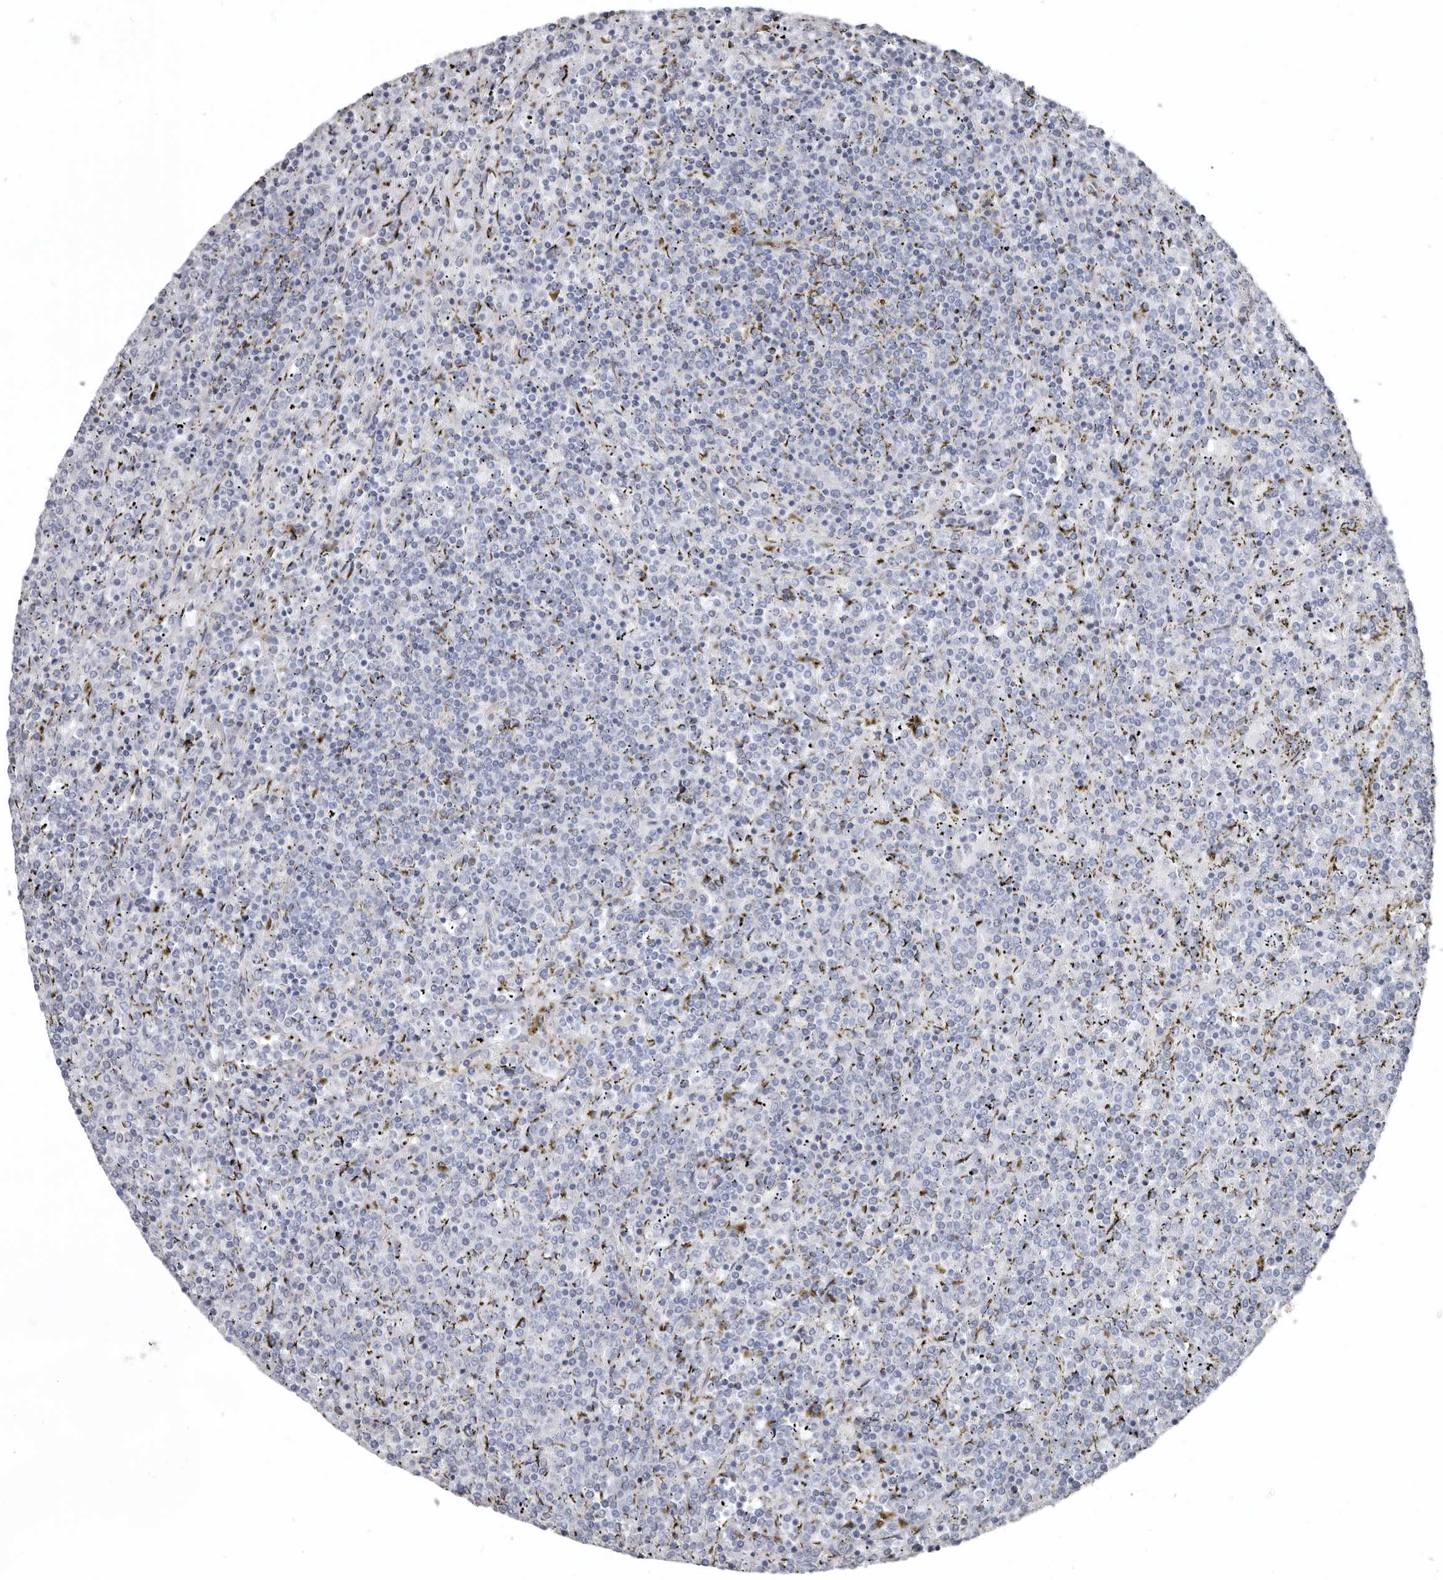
{"staining": {"intensity": "negative", "quantity": "none", "location": "none"}, "tissue": "lymphoma", "cell_type": "Tumor cells", "image_type": "cancer", "snomed": [{"axis": "morphology", "description": "Malignant lymphoma, non-Hodgkin's type, Low grade"}, {"axis": "topography", "description": "Spleen"}], "caption": "Tumor cells show no significant expression in low-grade malignant lymphoma, non-Hodgkin's type. The staining was performed using DAB (3,3'-diaminobenzidine) to visualize the protein expression in brown, while the nuclei were stained in blue with hematoxylin (Magnification: 20x).", "gene": "ZNF114", "patient": {"sex": "female", "age": 19}}